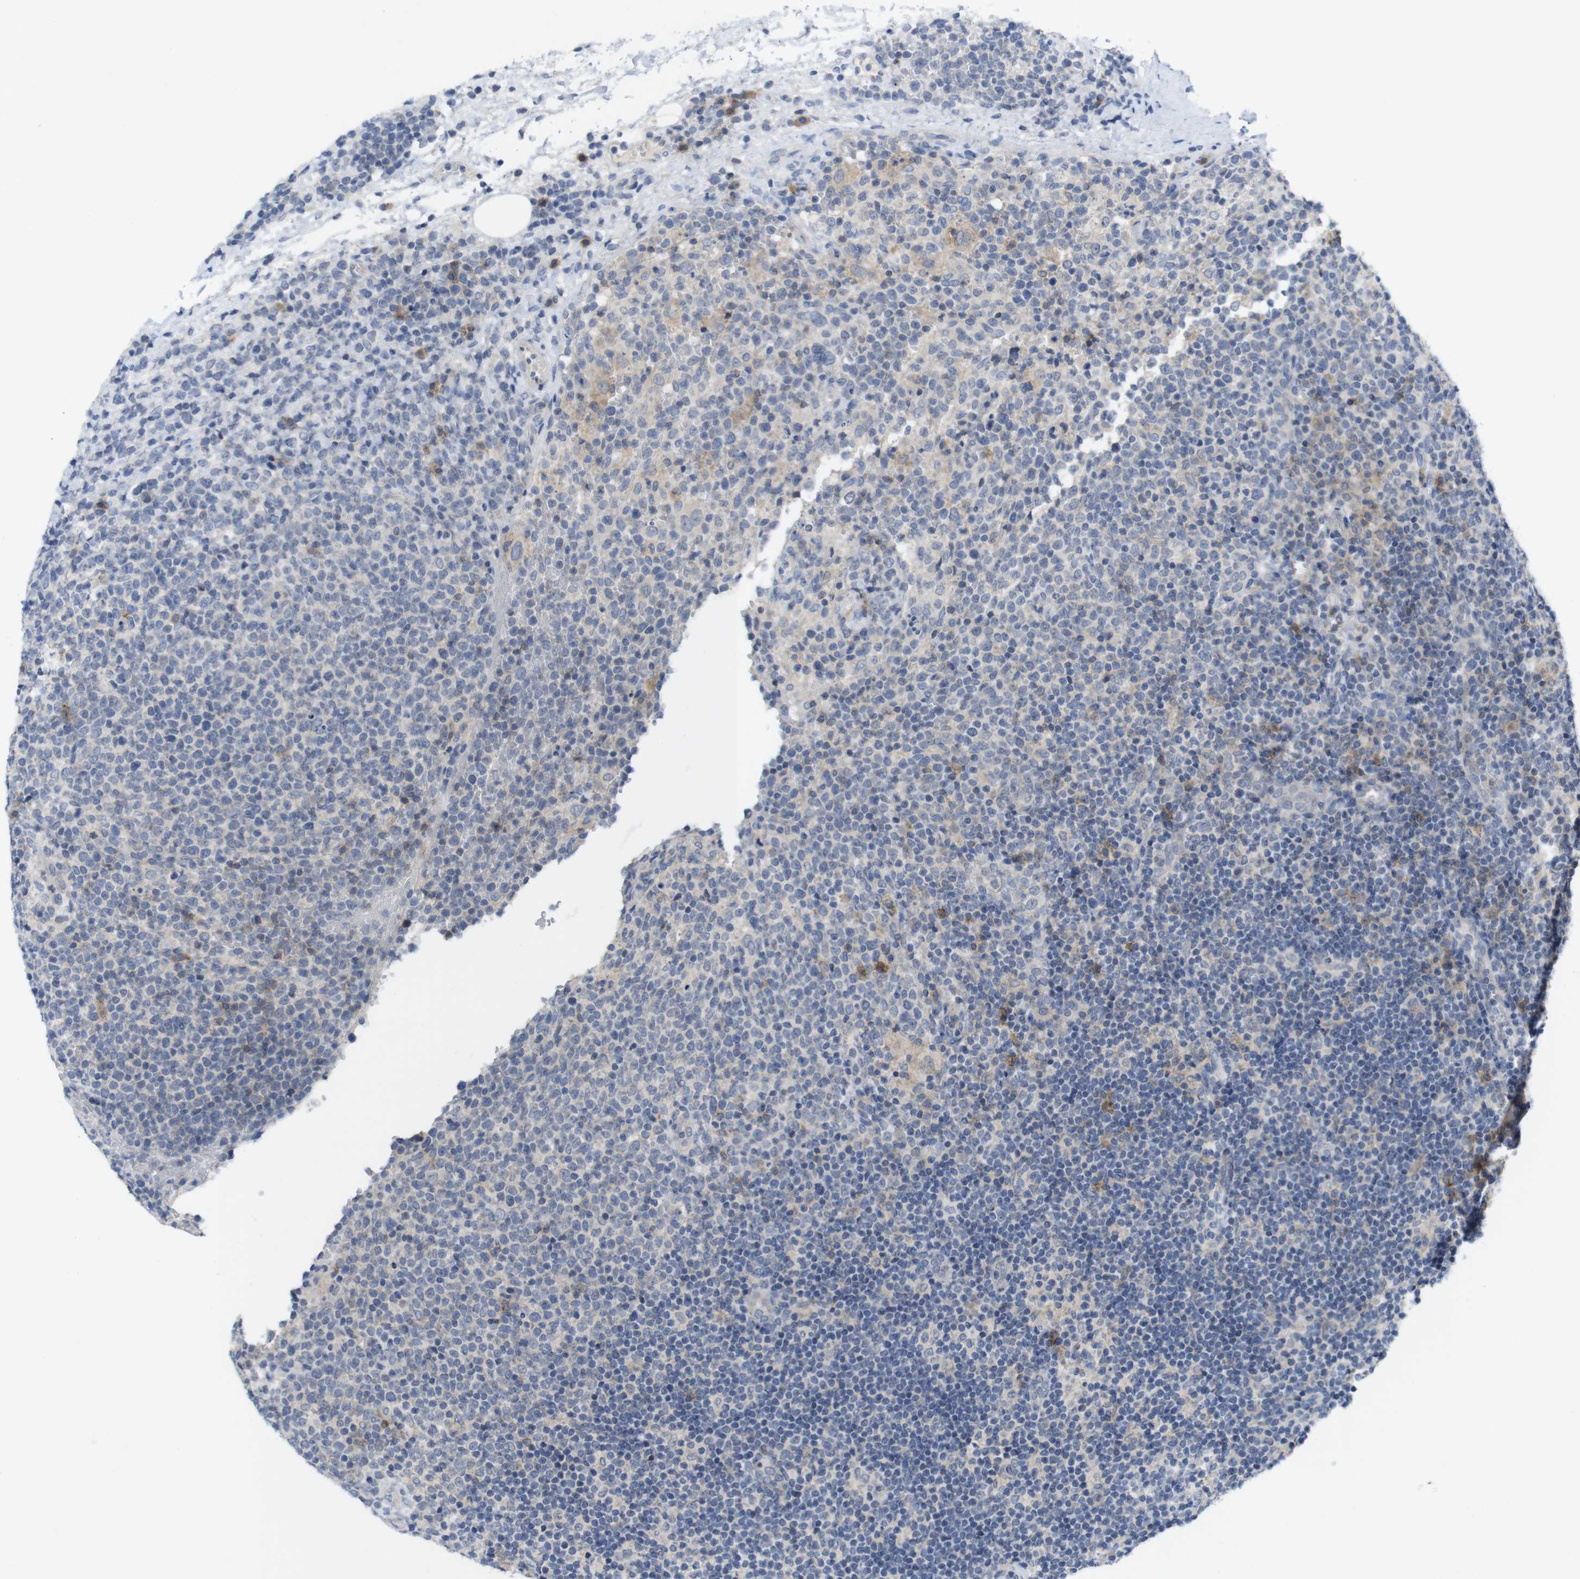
{"staining": {"intensity": "negative", "quantity": "none", "location": "none"}, "tissue": "lymphoma", "cell_type": "Tumor cells", "image_type": "cancer", "snomed": [{"axis": "morphology", "description": "Malignant lymphoma, non-Hodgkin's type, High grade"}, {"axis": "topography", "description": "Lymph node"}], "caption": "Lymphoma was stained to show a protein in brown. There is no significant staining in tumor cells. The staining was performed using DAB (3,3'-diaminobenzidine) to visualize the protein expression in brown, while the nuclei were stained in blue with hematoxylin (Magnification: 20x).", "gene": "SLAMF7", "patient": {"sex": "male", "age": 61}}